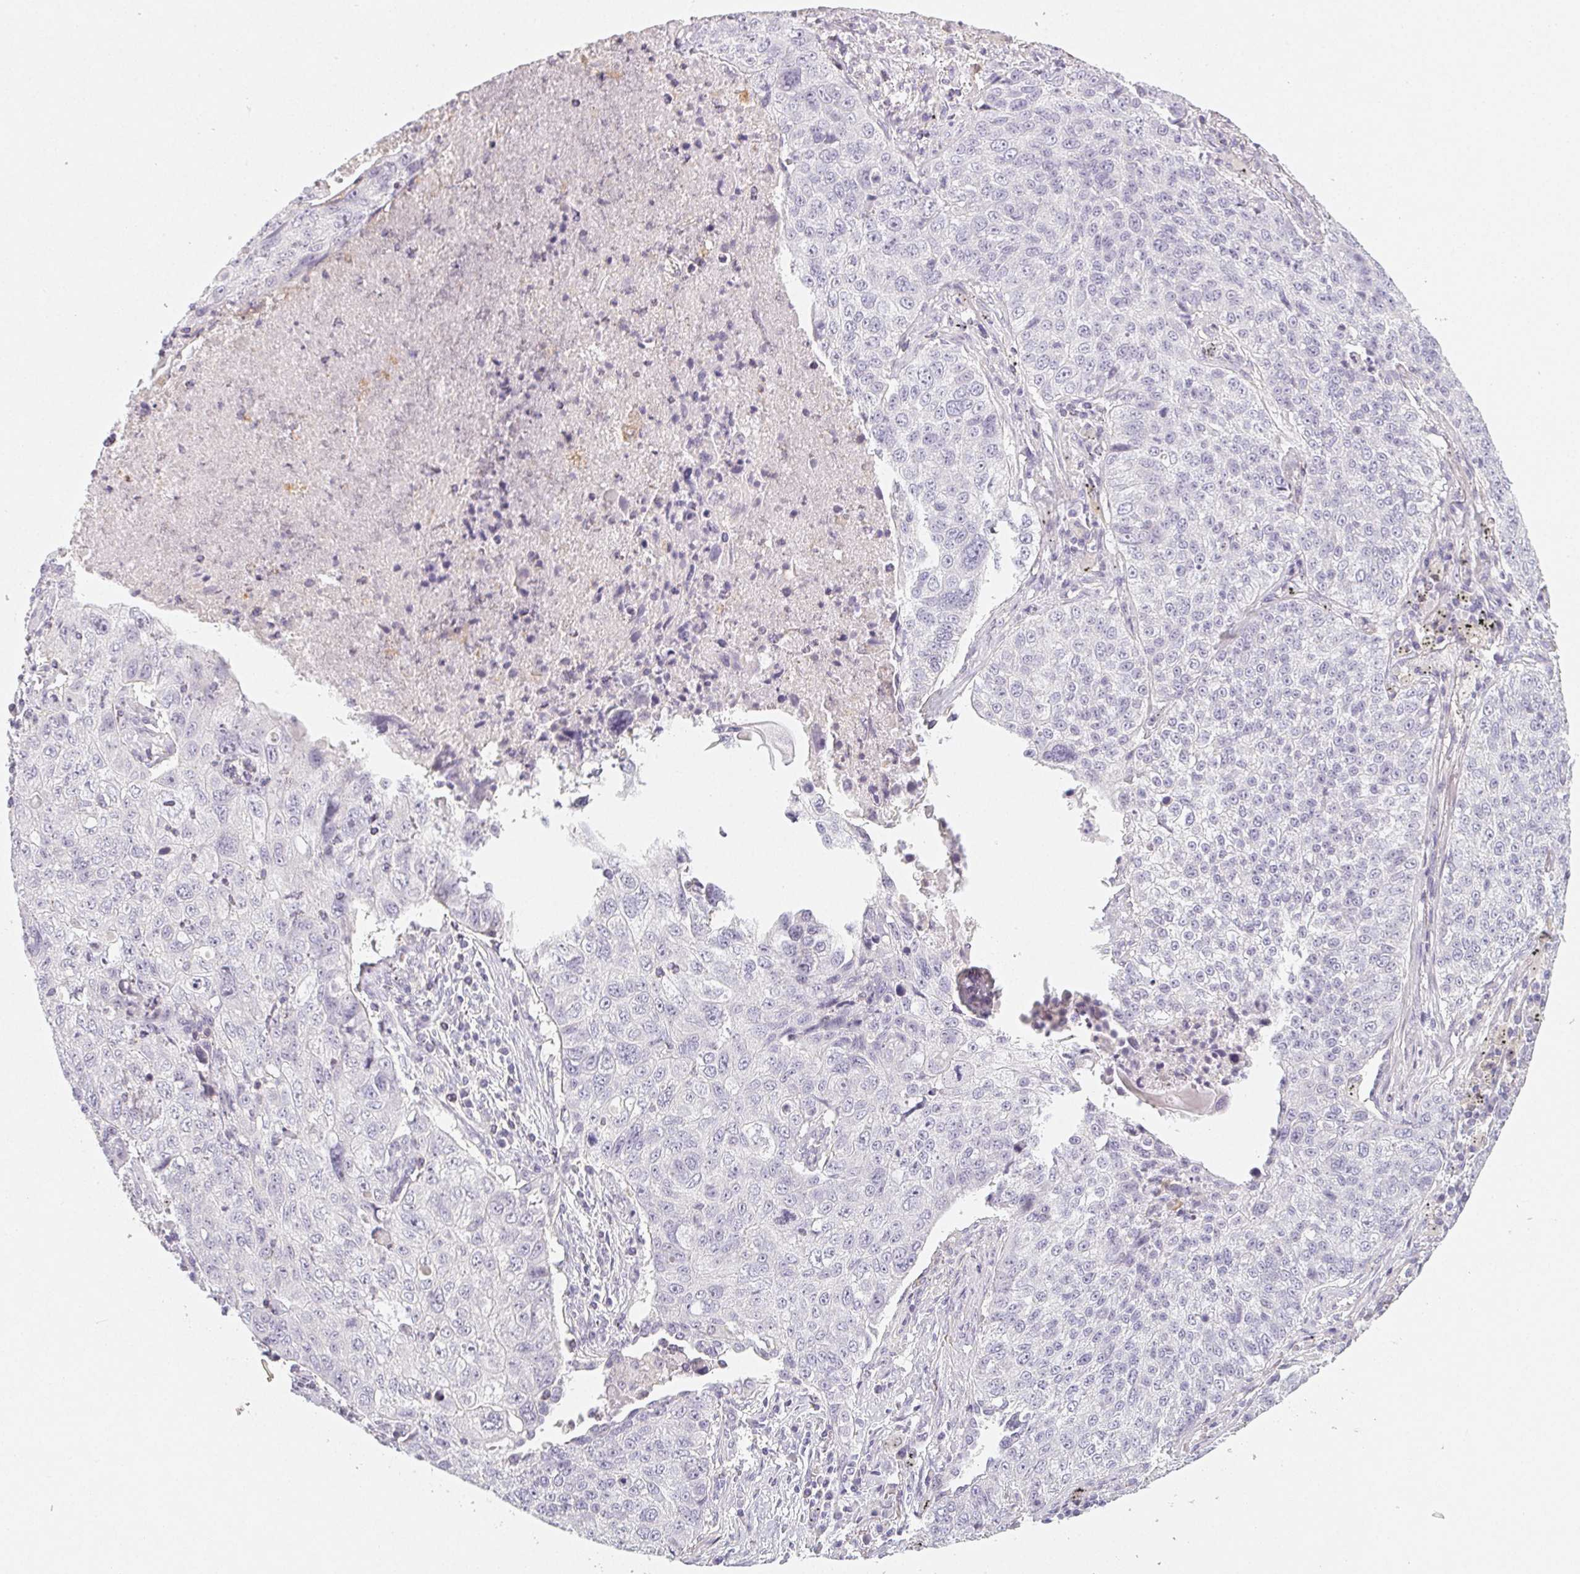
{"staining": {"intensity": "negative", "quantity": "none", "location": "none"}, "tissue": "lung cancer", "cell_type": "Tumor cells", "image_type": "cancer", "snomed": [{"axis": "morphology", "description": "Normal morphology"}, {"axis": "morphology", "description": "Aneuploidy"}, {"axis": "morphology", "description": "Squamous cell carcinoma, NOS"}, {"axis": "topography", "description": "Lymph node"}, {"axis": "topography", "description": "Lung"}], "caption": "This is an IHC photomicrograph of lung aneuploidy. There is no positivity in tumor cells.", "gene": "LRRC23", "patient": {"sex": "female", "age": 76}}